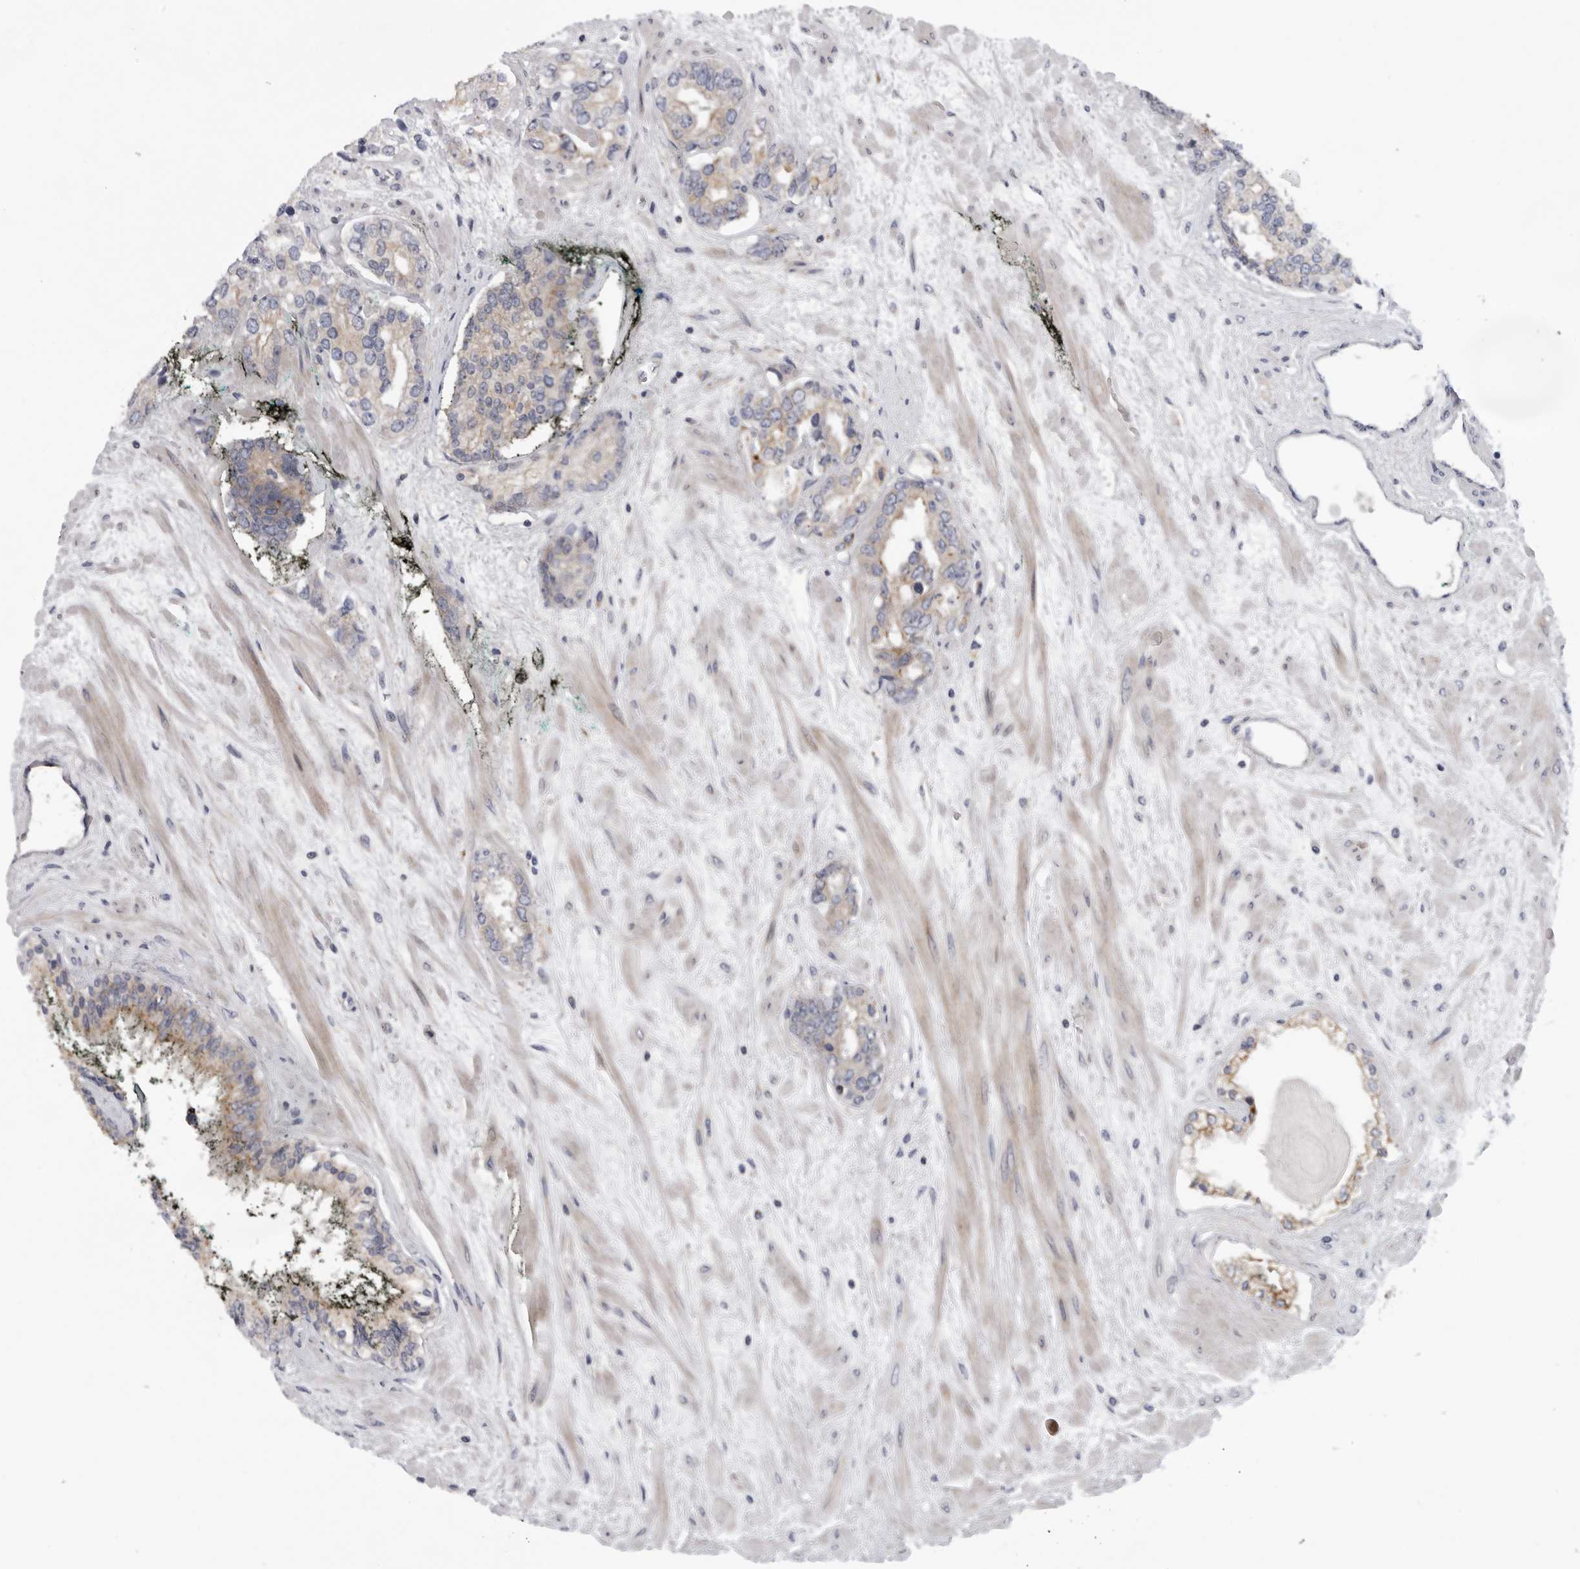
{"staining": {"intensity": "weak", "quantity": "<25%", "location": "cytoplasmic/membranous"}, "tissue": "prostate cancer", "cell_type": "Tumor cells", "image_type": "cancer", "snomed": [{"axis": "morphology", "description": "Adenocarcinoma, High grade"}, {"axis": "topography", "description": "Prostate"}], "caption": "Human prostate cancer stained for a protein using immunohistochemistry displays no staining in tumor cells.", "gene": "USP24", "patient": {"sex": "male", "age": 71}}